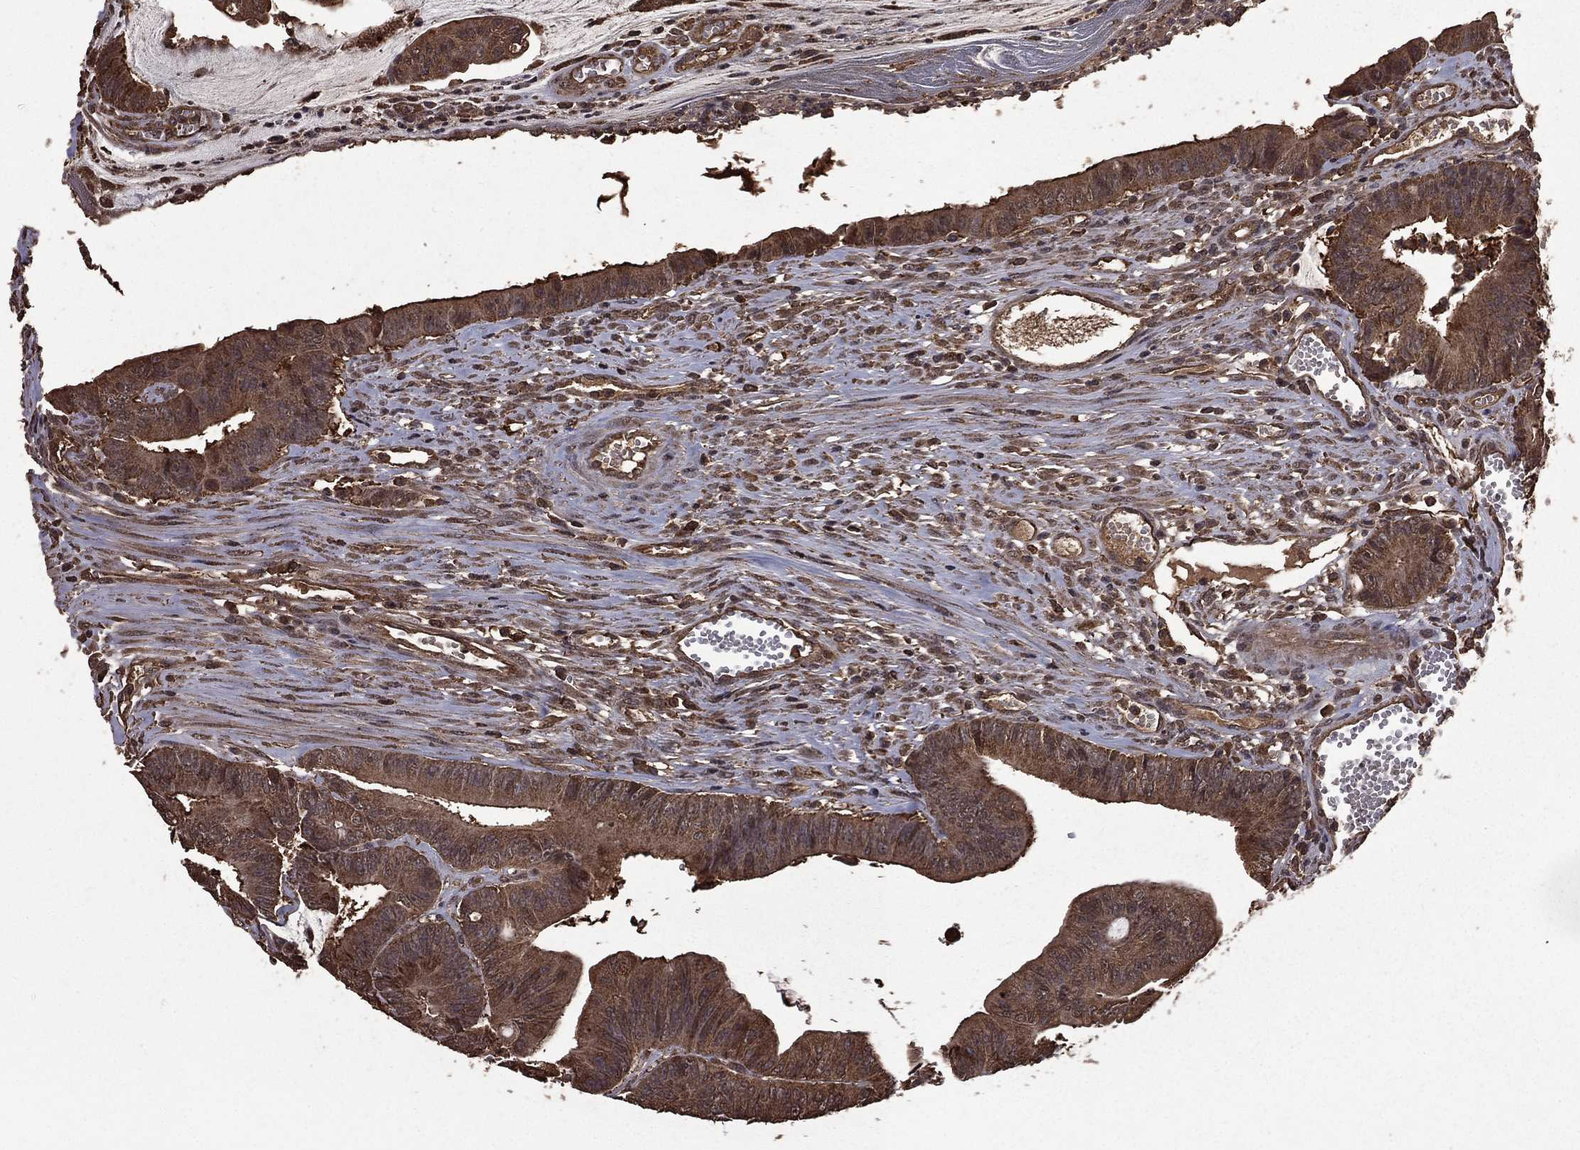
{"staining": {"intensity": "moderate", "quantity": ">75%", "location": "cytoplasmic/membranous"}, "tissue": "colorectal cancer", "cell_type": "Tumor cells", "image_type": "cancer", "snomed": [{"axis": "morphology", "description": "Adenocarcinoma, NOS"}, {"axis": "topography", "description": "Colon"}], "caption": "Tumor cells display moderate cytoplasmic/membranous staining in about >75% of cells in colorectal cancer (adenocarcinoma). Immunohistochemistry stains the protein in brown and the nuclei are stained blue.", "gene": "BIRC6", "patient": {"sex": "female", "age": 69}}